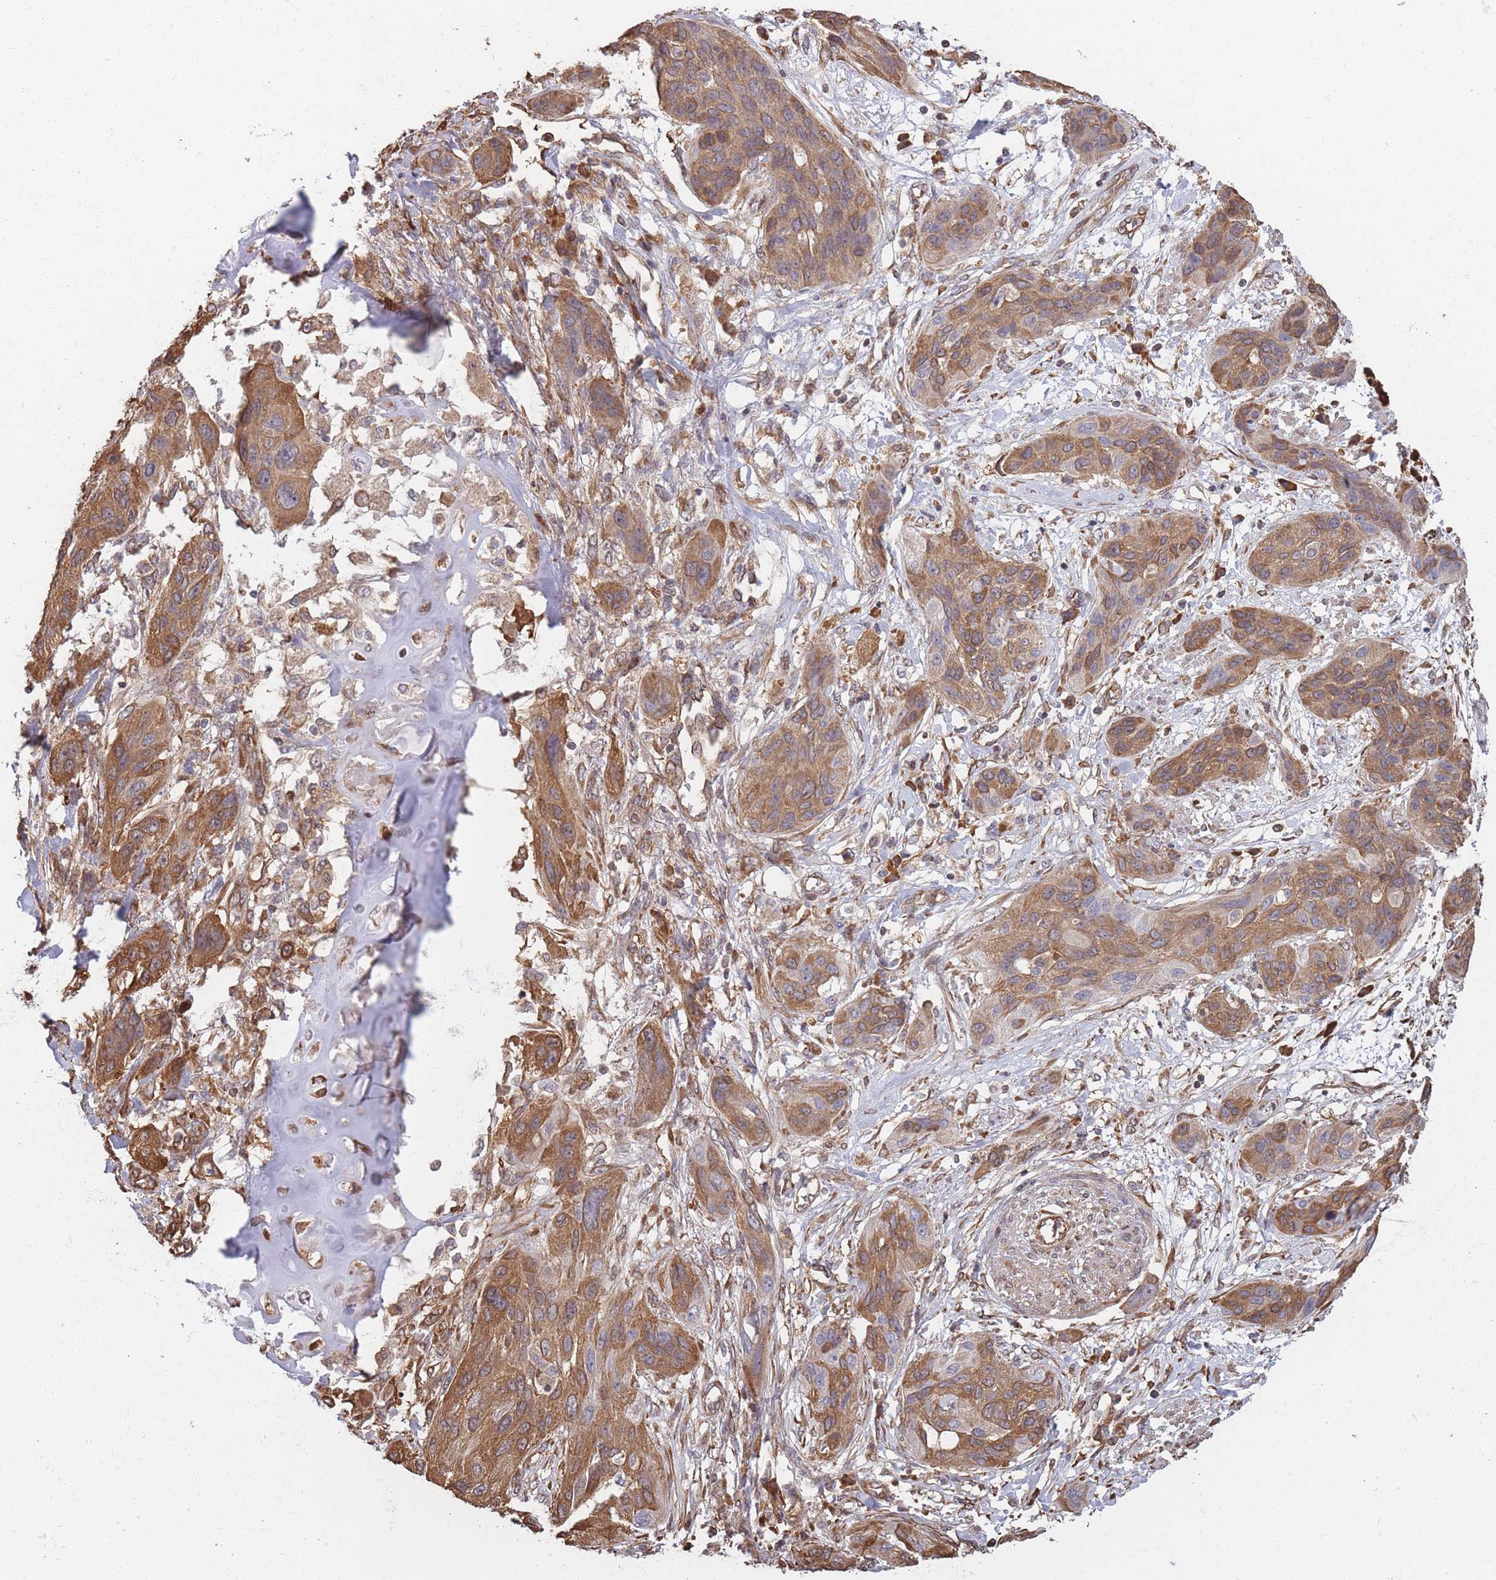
{"staining": {"intensity": "moderate", "quantity": ">75%", "location": "cytoplasmic/membranous"}, "tissue": "lung cancer", "cell_type": "Tumor cells", "image_type": "cancer", "snomed": [{"axis": "morphology", "description": "Squamous cell carcinoma, NOS"}, {"axis": "topography", "description": "Lung"}], "caption": "Lung cancer was stained to show a protein in brown. There is medium levels of moderate cytoplasmic/membranous staining in about >75% of tumor cells. (DAB (3,3'-diaminobenzidine) IHC with brightfield microscopy, high magnification).", "gene": "ARL13B", "patient": {"sex": "female", "age": 70}}